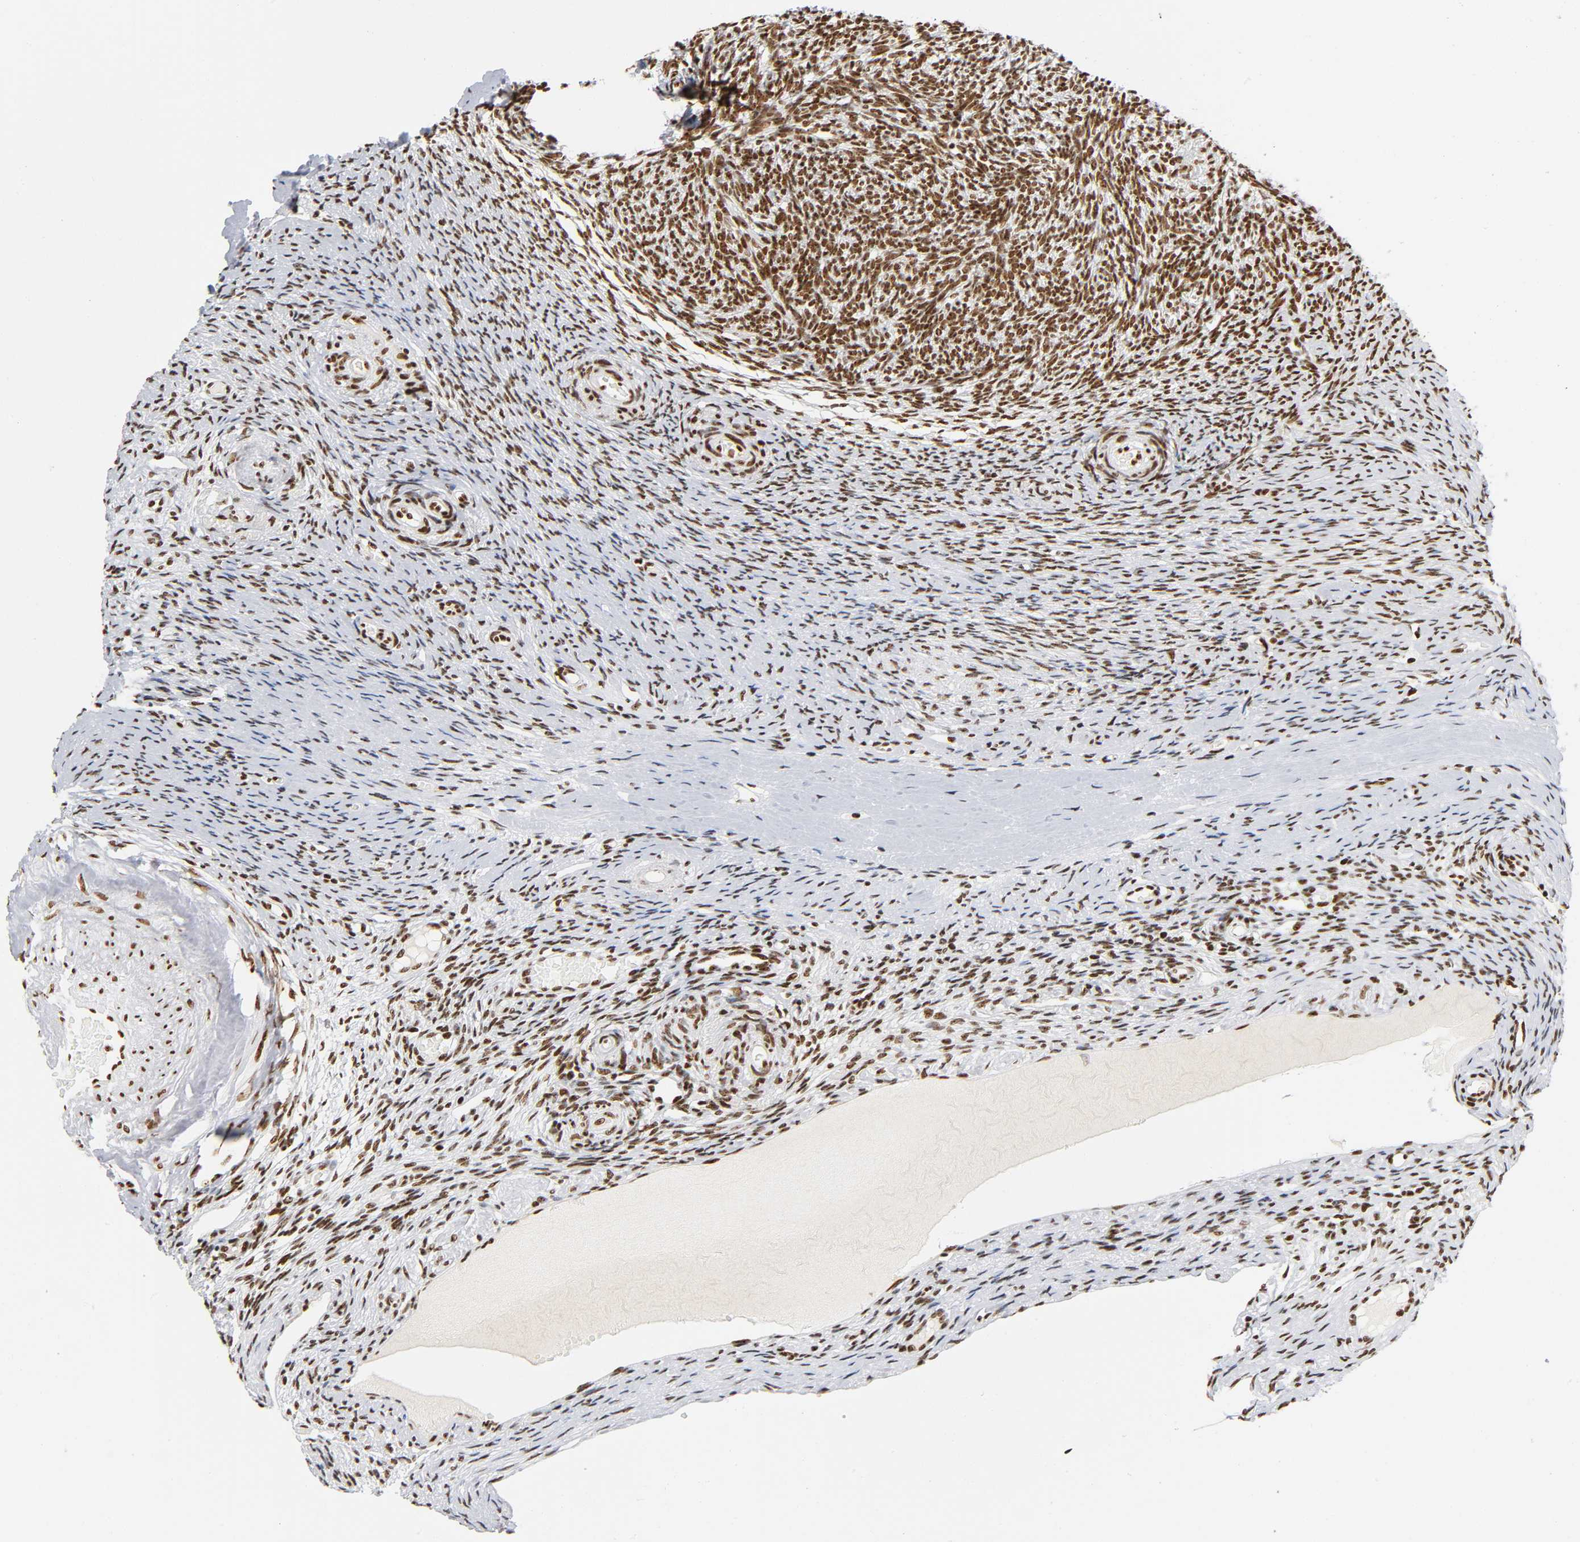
{"staining": {"intensity": "strong", "quantity": ">75%", "location": "nuclear"}, "tissue": "ovary", "cell_type": "Ovarian stroma cells", "image_type": "normal", "snomed": [{"axis": "morphology", "description": "Normal tissue, NOS"}, {"axis": "topography", "description": "Ovary"}], "caption": "The image reveals staining of normal ovary, revealing strong nuclear protein staining (brown color) within ovarian stroma cells. (DAB IHC, brown staining for protein, blue staining for nuclei).", "gene": "UBTF", "patient": {"sex": "female", "age": 60}}